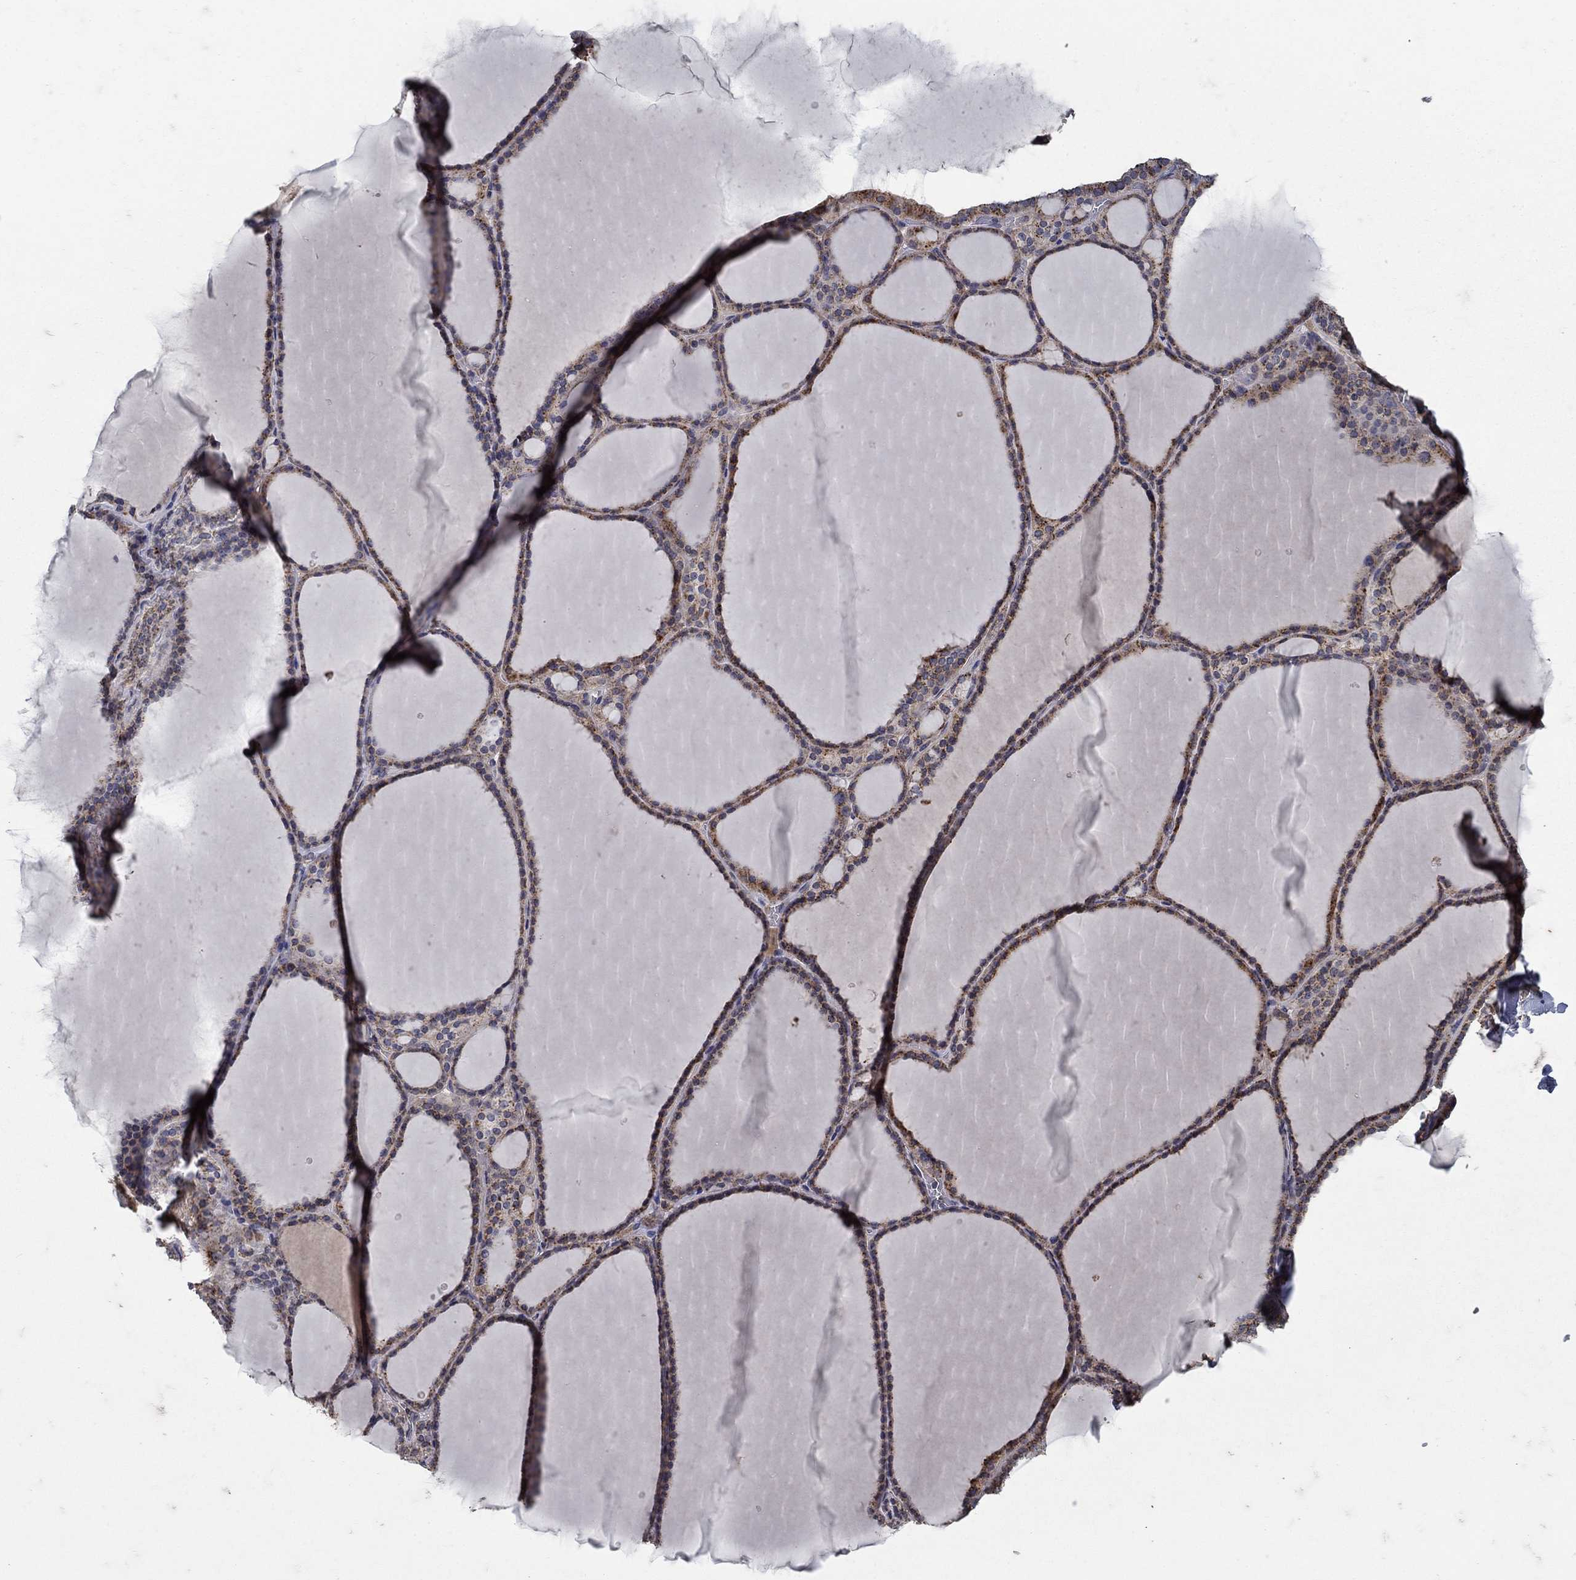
{"staining": {"intensity": "moderate", "quantity": ">75%", "location": "cytoplasmic/membranous"}, "tissue": "thyroid gland", "cell_type": "Glandular cells", "image_type": "normal", "snomed": [{"axis": "morphology", "description": "Normal tissue, NOS"}, {"axis": "topography", "description": "Thyroid gland"}], "caption": "Protein positivity by immunohistochemistry shows moderate cytoplasmic/membranous positivity in approximately >75% of glandular cells in normal thyroid gland.", "gene": "NPC2", "patient": {"sex": "male", "age": 63}}